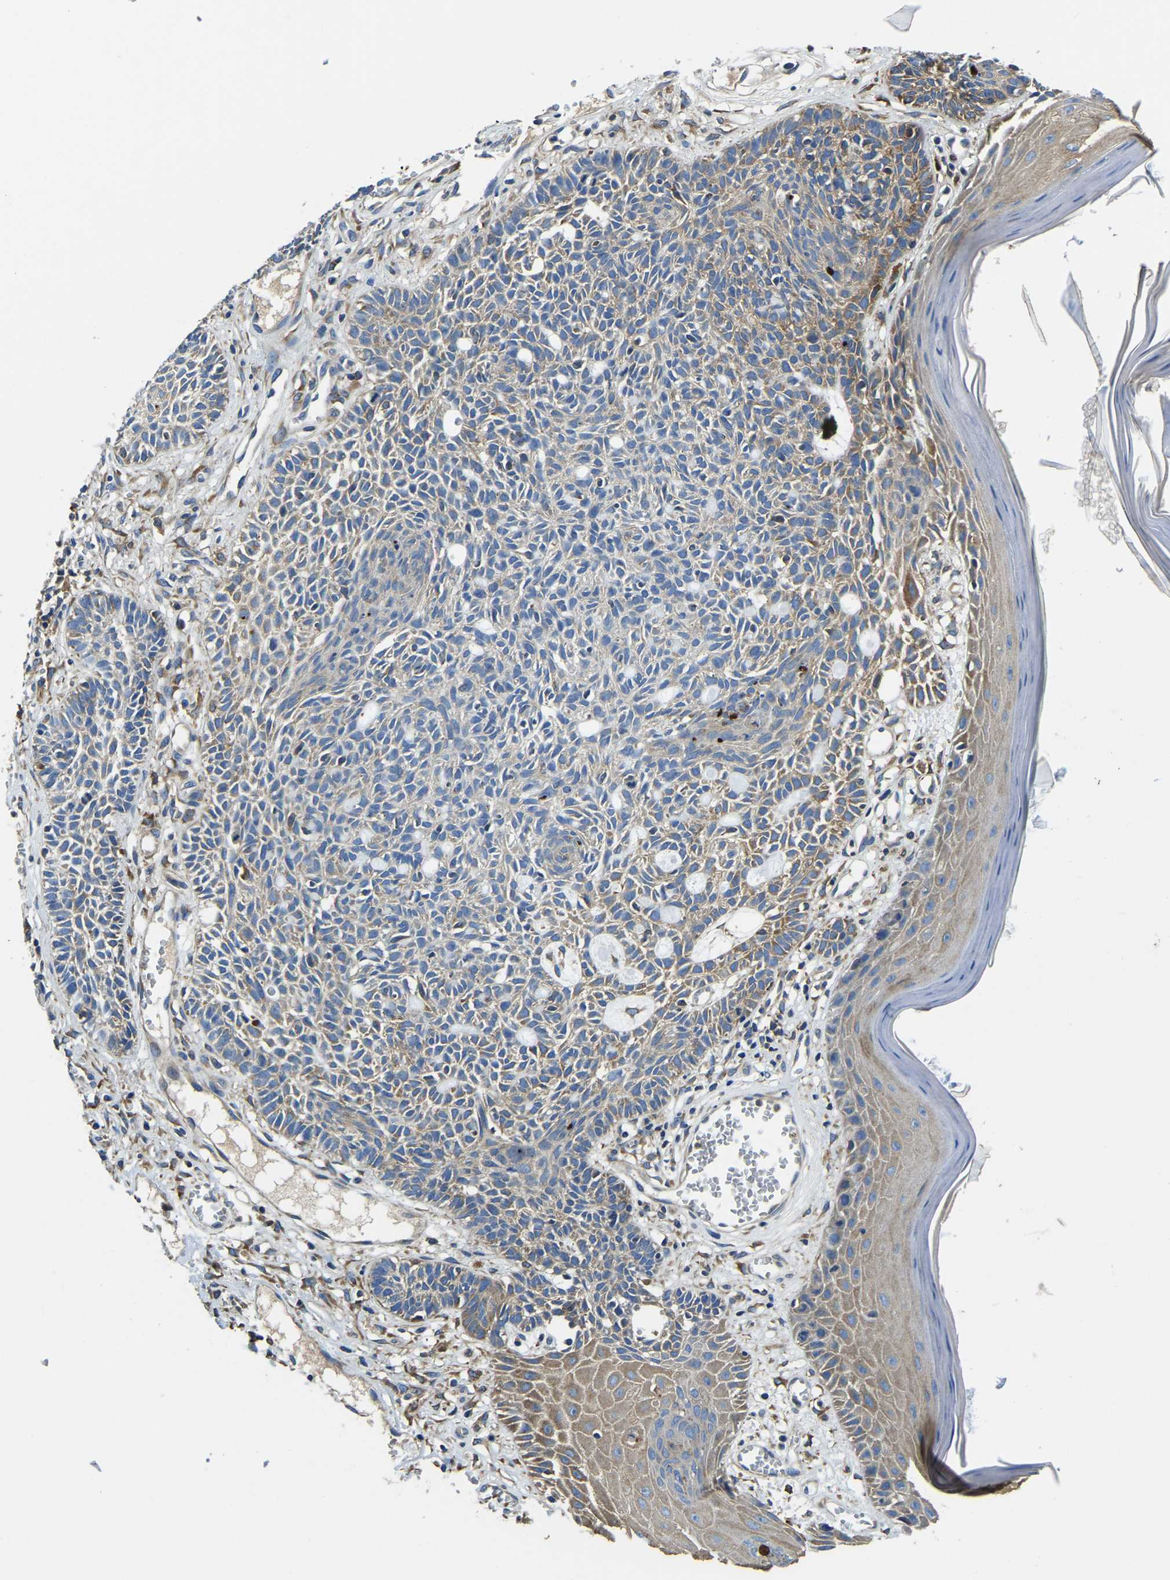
{"staining": {"intensity": "moderate", "quantity": "<25%", "location": "cytoplasmic/membranous"}, "tissue": "skin cancer", "cell_type": "Tumor cells", "image_type": "cancer", "snomed": [{"axis": "morphology", "description": "Basal cell carcinoma"}, {"axis": "topography", "description": "Skin"}], "caption": "Protein staining reveals moderate cytoplasmic/membranous expression in approximately <25% of tumor cells in skin cancer (basal cell carcinoma).", "gene": "STAT2", "patient": {"sex": "male", "age": 67}}